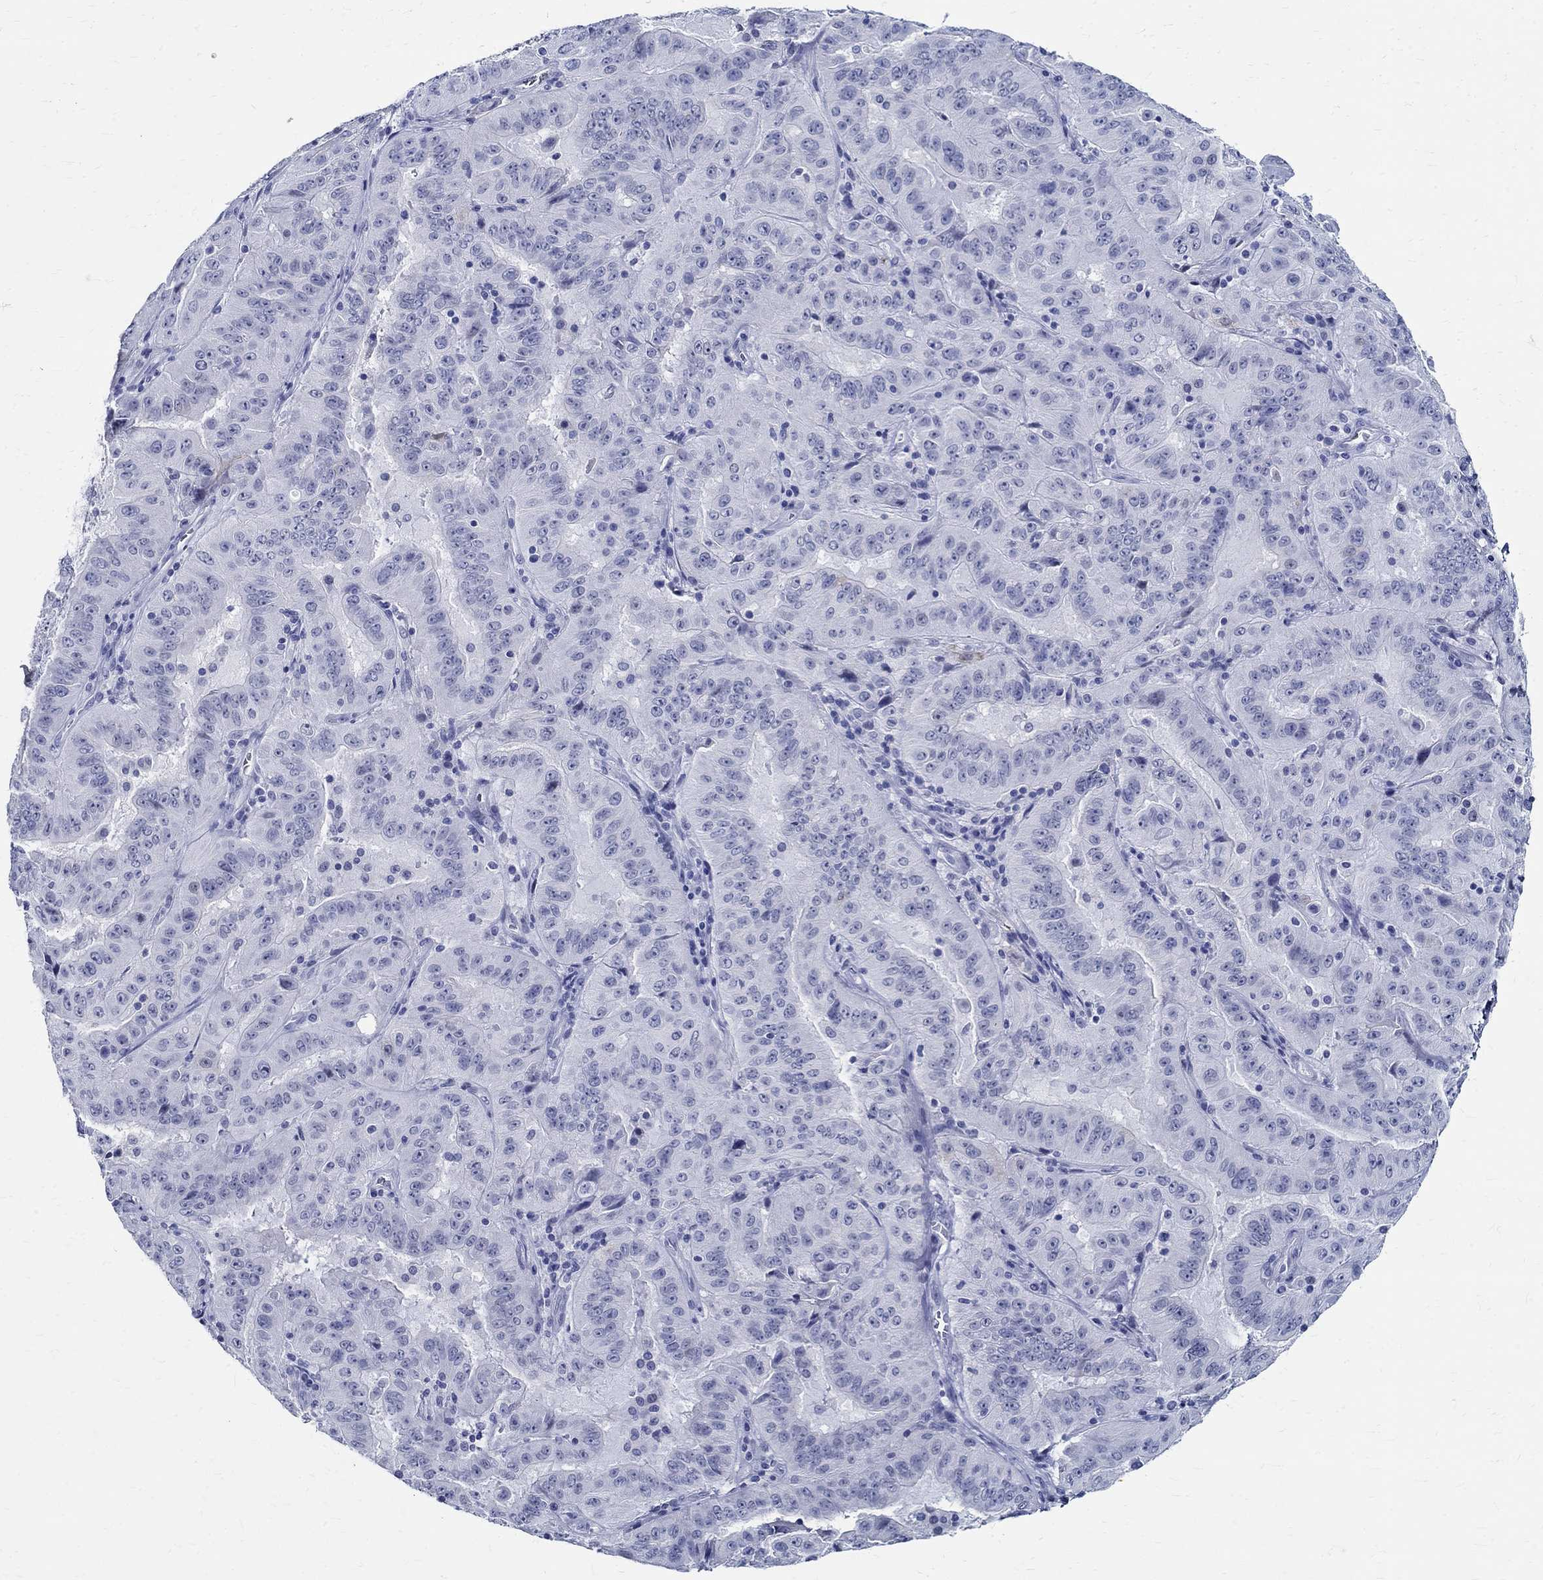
{"staining": {"intensity": "negative", "quantity": "none", "location": "none"}, "tissue": "pancreatic cancer", "cell_type": "Tumor cells", "image_type": "cancer", "snomed": [{"axis": "morphology", "description": "Adenocarcinoma, NOS"}, {"axis": "topography", "description": "Pancreas"}], "caption": "Tumor cells are negative for protein expression in human pancreatic adenocarcinoma.", "gene": "BSPRY", "patient": {"sex": "male", "age": 63}}